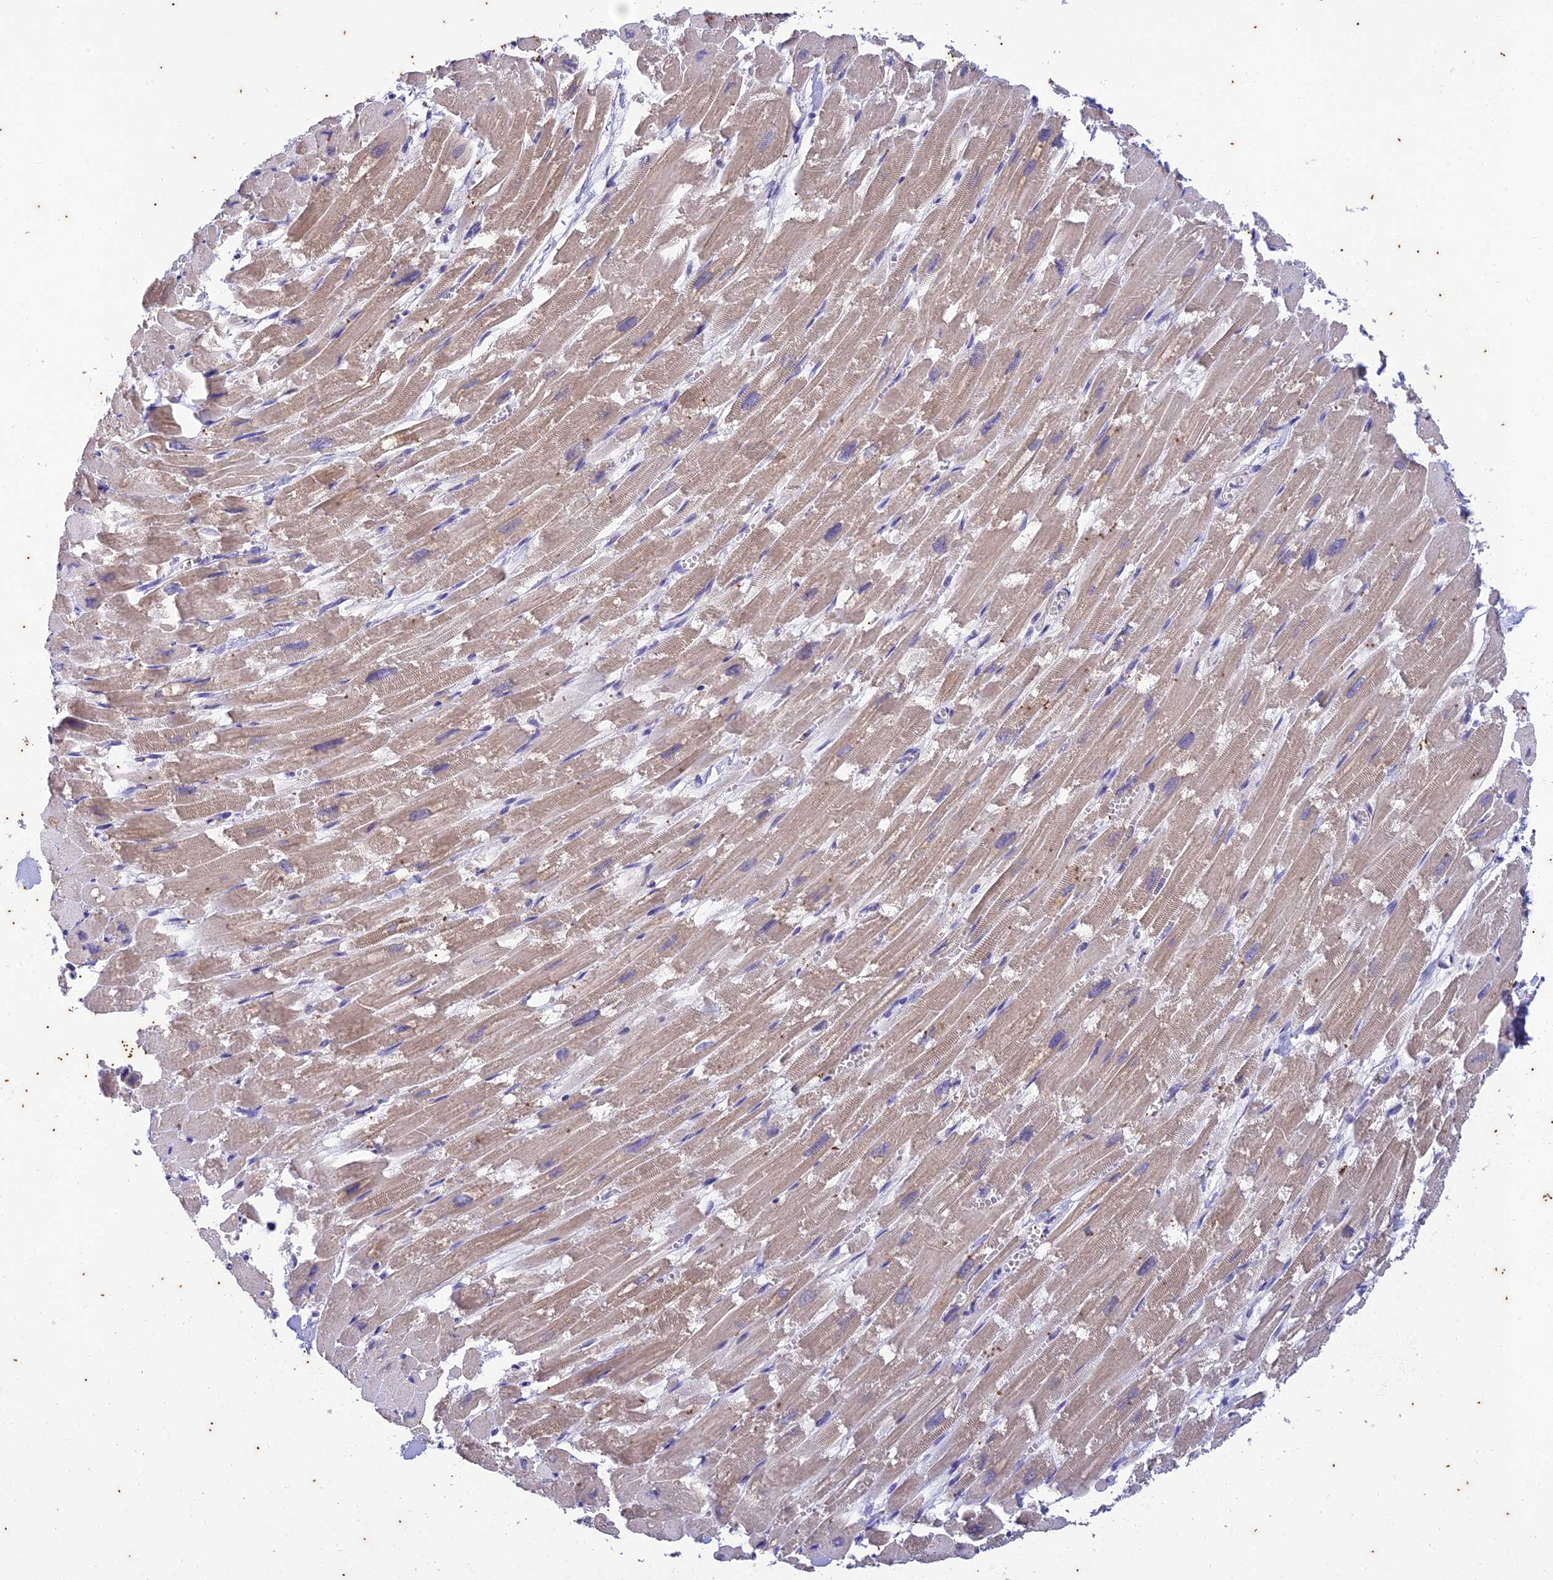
{"staining": {"intensity": "weak", "quantity": ">75%", "location": "cytoplasmic/membranous"}, "tissue": "heart muscle", "cell_type": "Cardiomyocytes", "image_type": "normal", "snomed": [{"axis": "morphology", "description": "Normal tissue, NOS"}, {"axis": "topography", "description": "Heart"}], "caption": "The image demonstrates a brown stain indicating the presence of a protein in the cytoplasmic/membranous of cardiomyocytes in heart muscle. The protein is shown in brown color, while the nuclei are stained blue.", "gene": "TMEM40", "patient": {"sex": "male", "age": 54}}